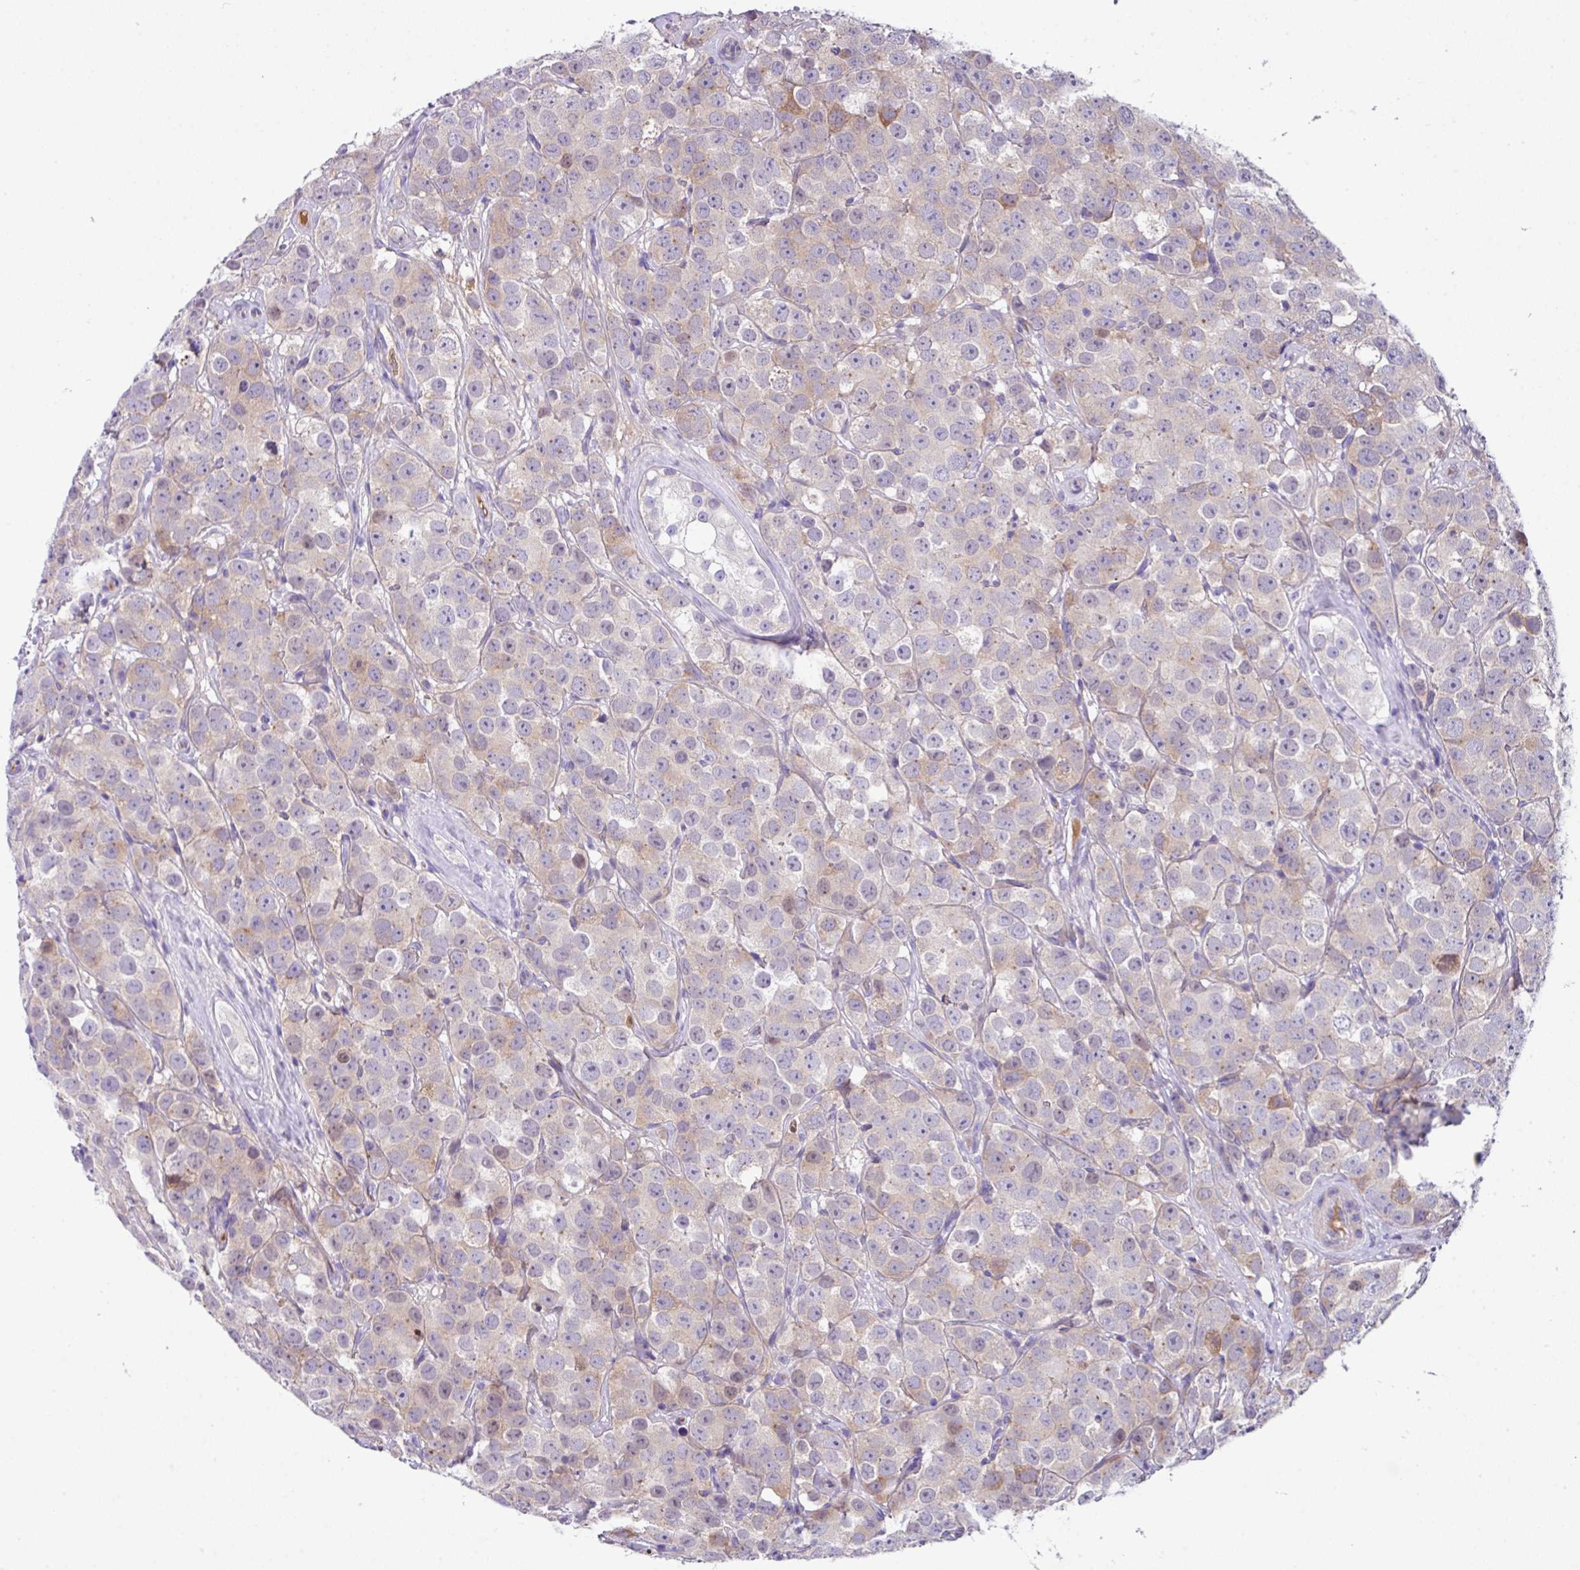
{"staining": {"intensity": "weak", "quantity": "<25%", "location": "cytoplasmic/membranous"}, "tissue": "testis cancer", "cell_type": "Tumor cells", "image_type": "cancer", "snomed": [{"axis": "morphology", "description": "Seminoma, NOS"}, {"axis": "topography", "description": "Testis"}], "caption": "Human seminoma (testis) stained for a protein using immunohistochemistry demonstrates no positivity in tumor cells.", "gene": "DNAL1", "patient": {"sex": "male", "age": 28}}